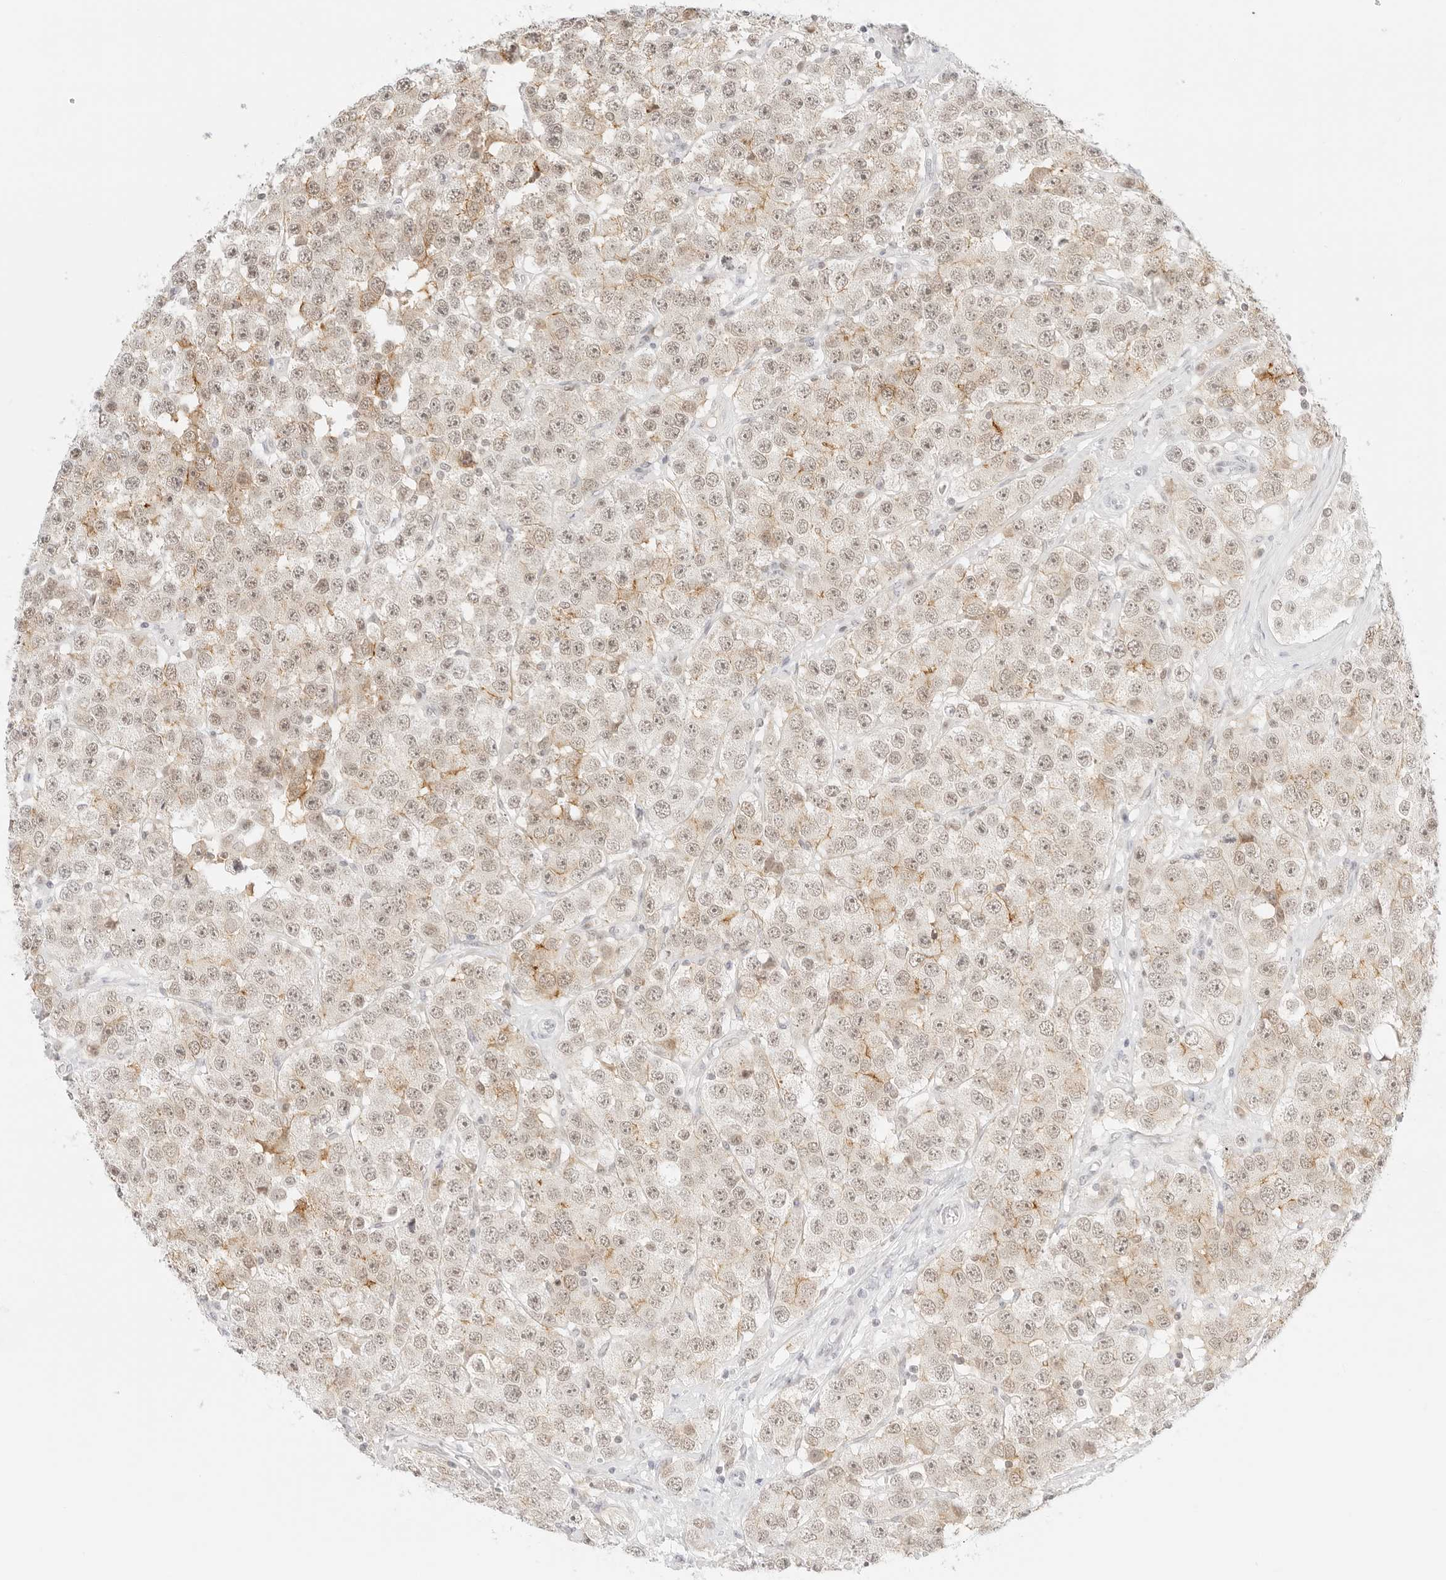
{"staining": {"intensity": "weak", "quantity": "25%-75%", "location": "cytoplasmic/membranous,nuclear"}, "tissue": "testis cancer", "cell_type": "Tumor cells", "image_type": "cancer", "snomed": [{"axis": "morphology", "description": "Seminoma, NOS"}, {"axis": "topography", "description": "Testis"}], "caption": "The photomicrograph shows immunohistochemical staining of seminoma (testis). There is weak cytoplasmic/membranous and nuclear expression is seen in about 25%-75% of tumor cells. (Stains: DAB (3,3'-diaminobenzidine) in brown, nuclei in blue, Microscopy: brightfield microscopy at high magnification).", "gene": "ITGA6", "patient": {"sex": "male", "age": 28}}